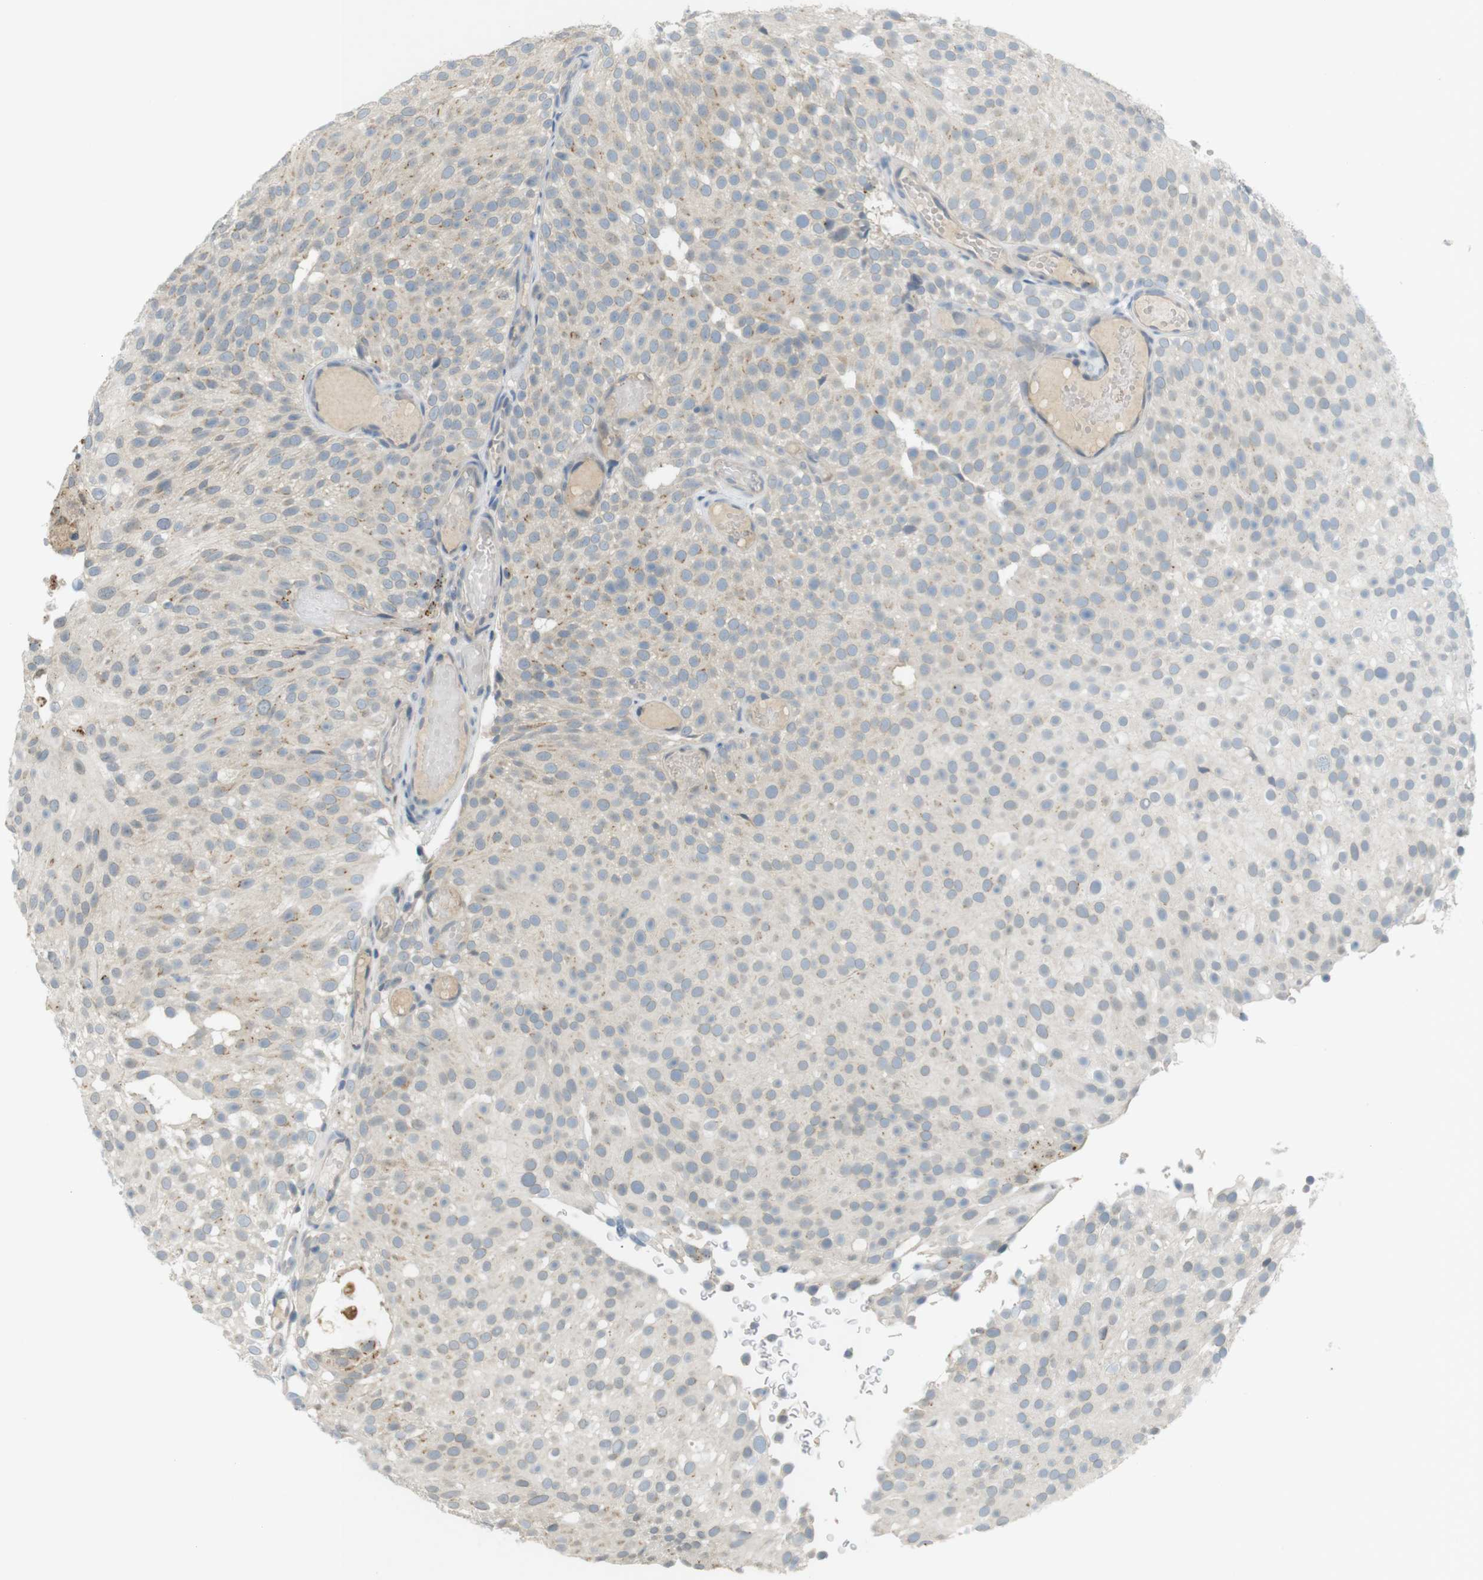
{"staining": {"intensity": "weak", "quantity": ">75%", "location": "cytoplasmic/membranous"}, "tissue": "urothelial cancer", "cell_type": "Tumor cells", "image_type": "cancer", "snomed": [{"axis": "morphology", "description": "Urothelial carcinoma, Low grade"}, {"axis": "topography", "description": "Urinary bladder"}], "caption": "Protein expression analysis of human urothelial cancer reveals weak cytoplasmic/membranous positivity in approximately >75% of tumor cells.", "gene": "UGT8", "patient": {"sex": "male", "age": 78}}